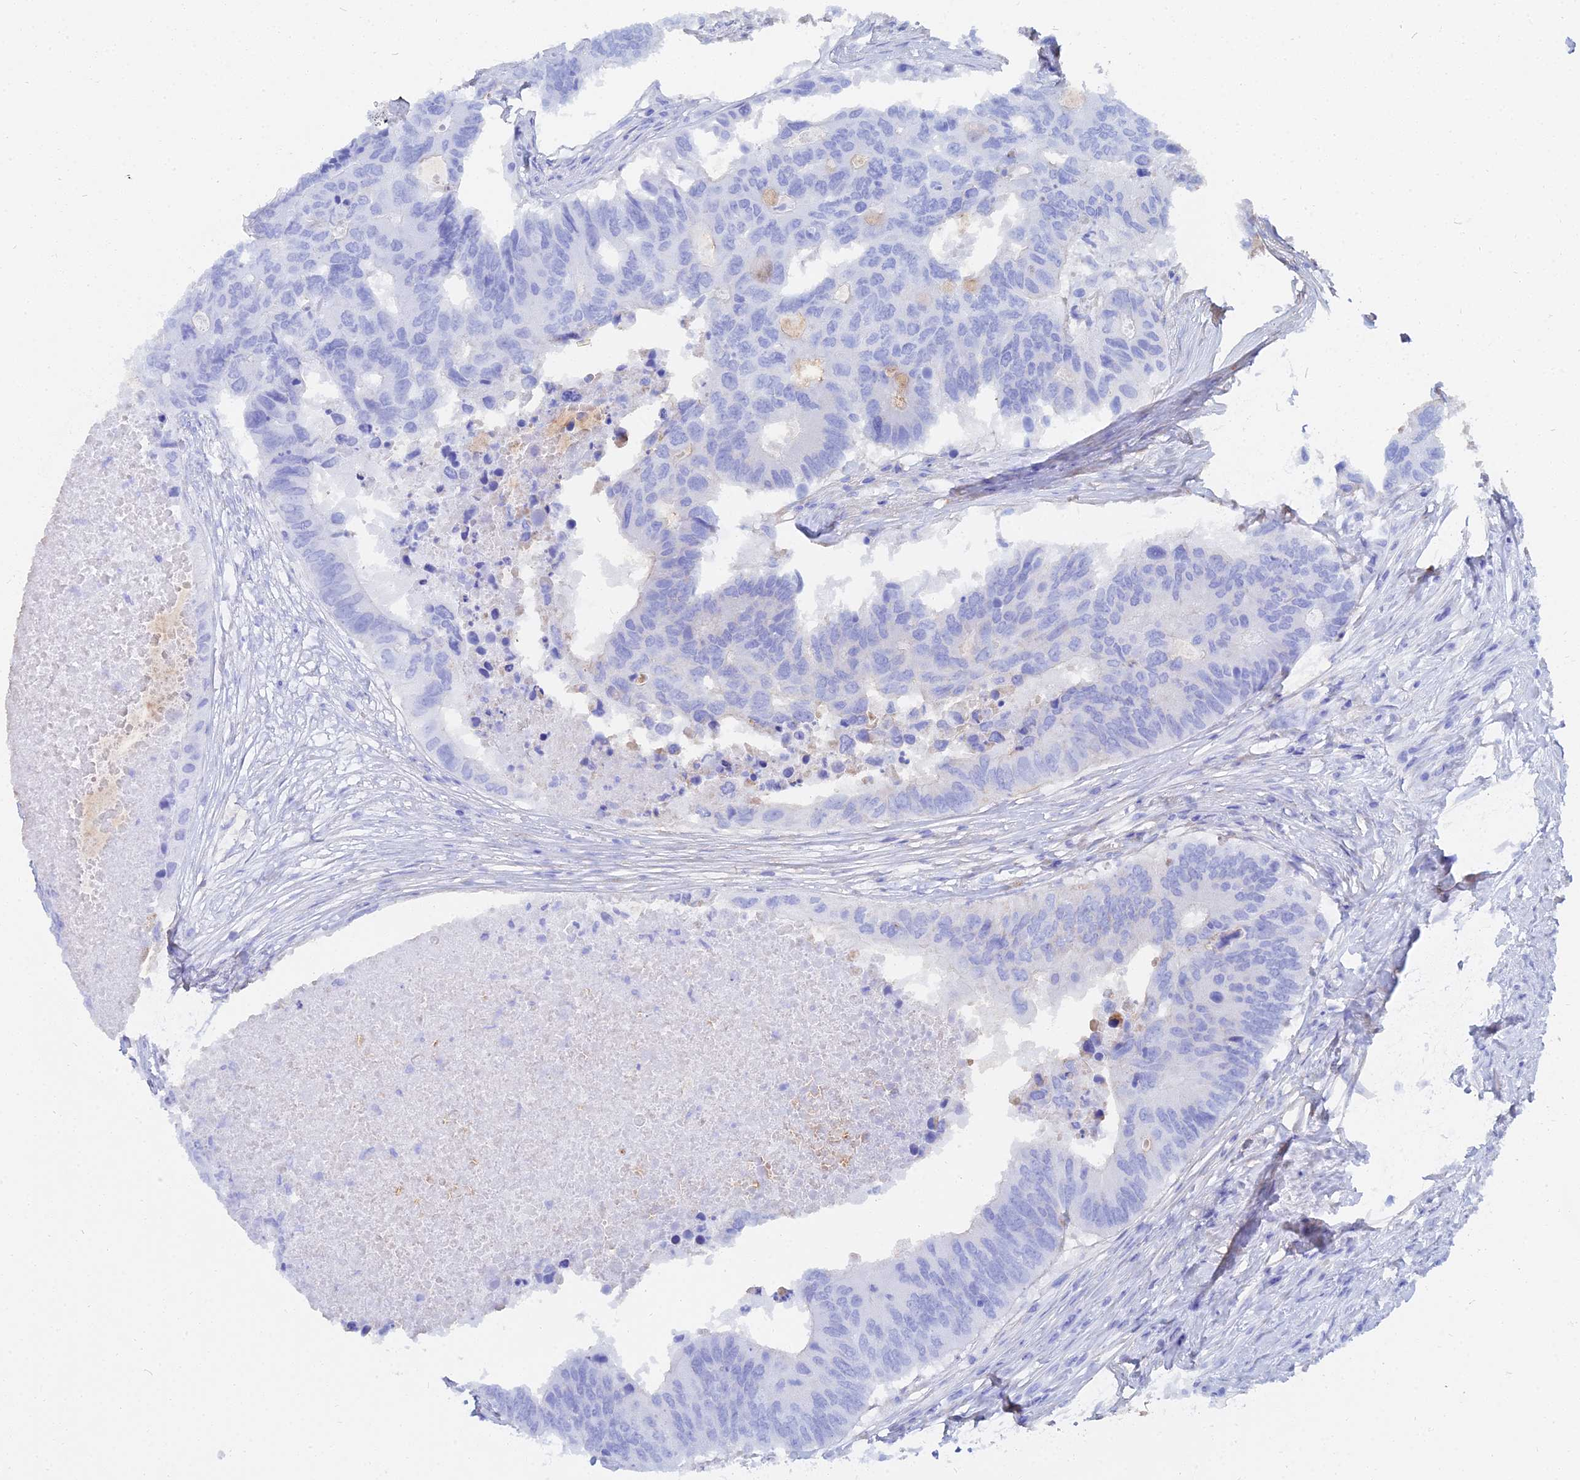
{"staining": {"intensity": "negative", "quantity": "none", "location": "none"}, "tissue": "colorectal cancer", "cell_type": "Tumor cells", "image_type": "cancer", "snomed": [{"axis": "morphology", "description": "Adenocarcinoma, NOS"}, {"axis": "topography", "description": "Colon"}], "caption": "A photomicrograph of human colorectal cancer is negative for staining in tumor cells.", "gene": "TRIM43B", "patient": {"sex": "male", "age": 71}}